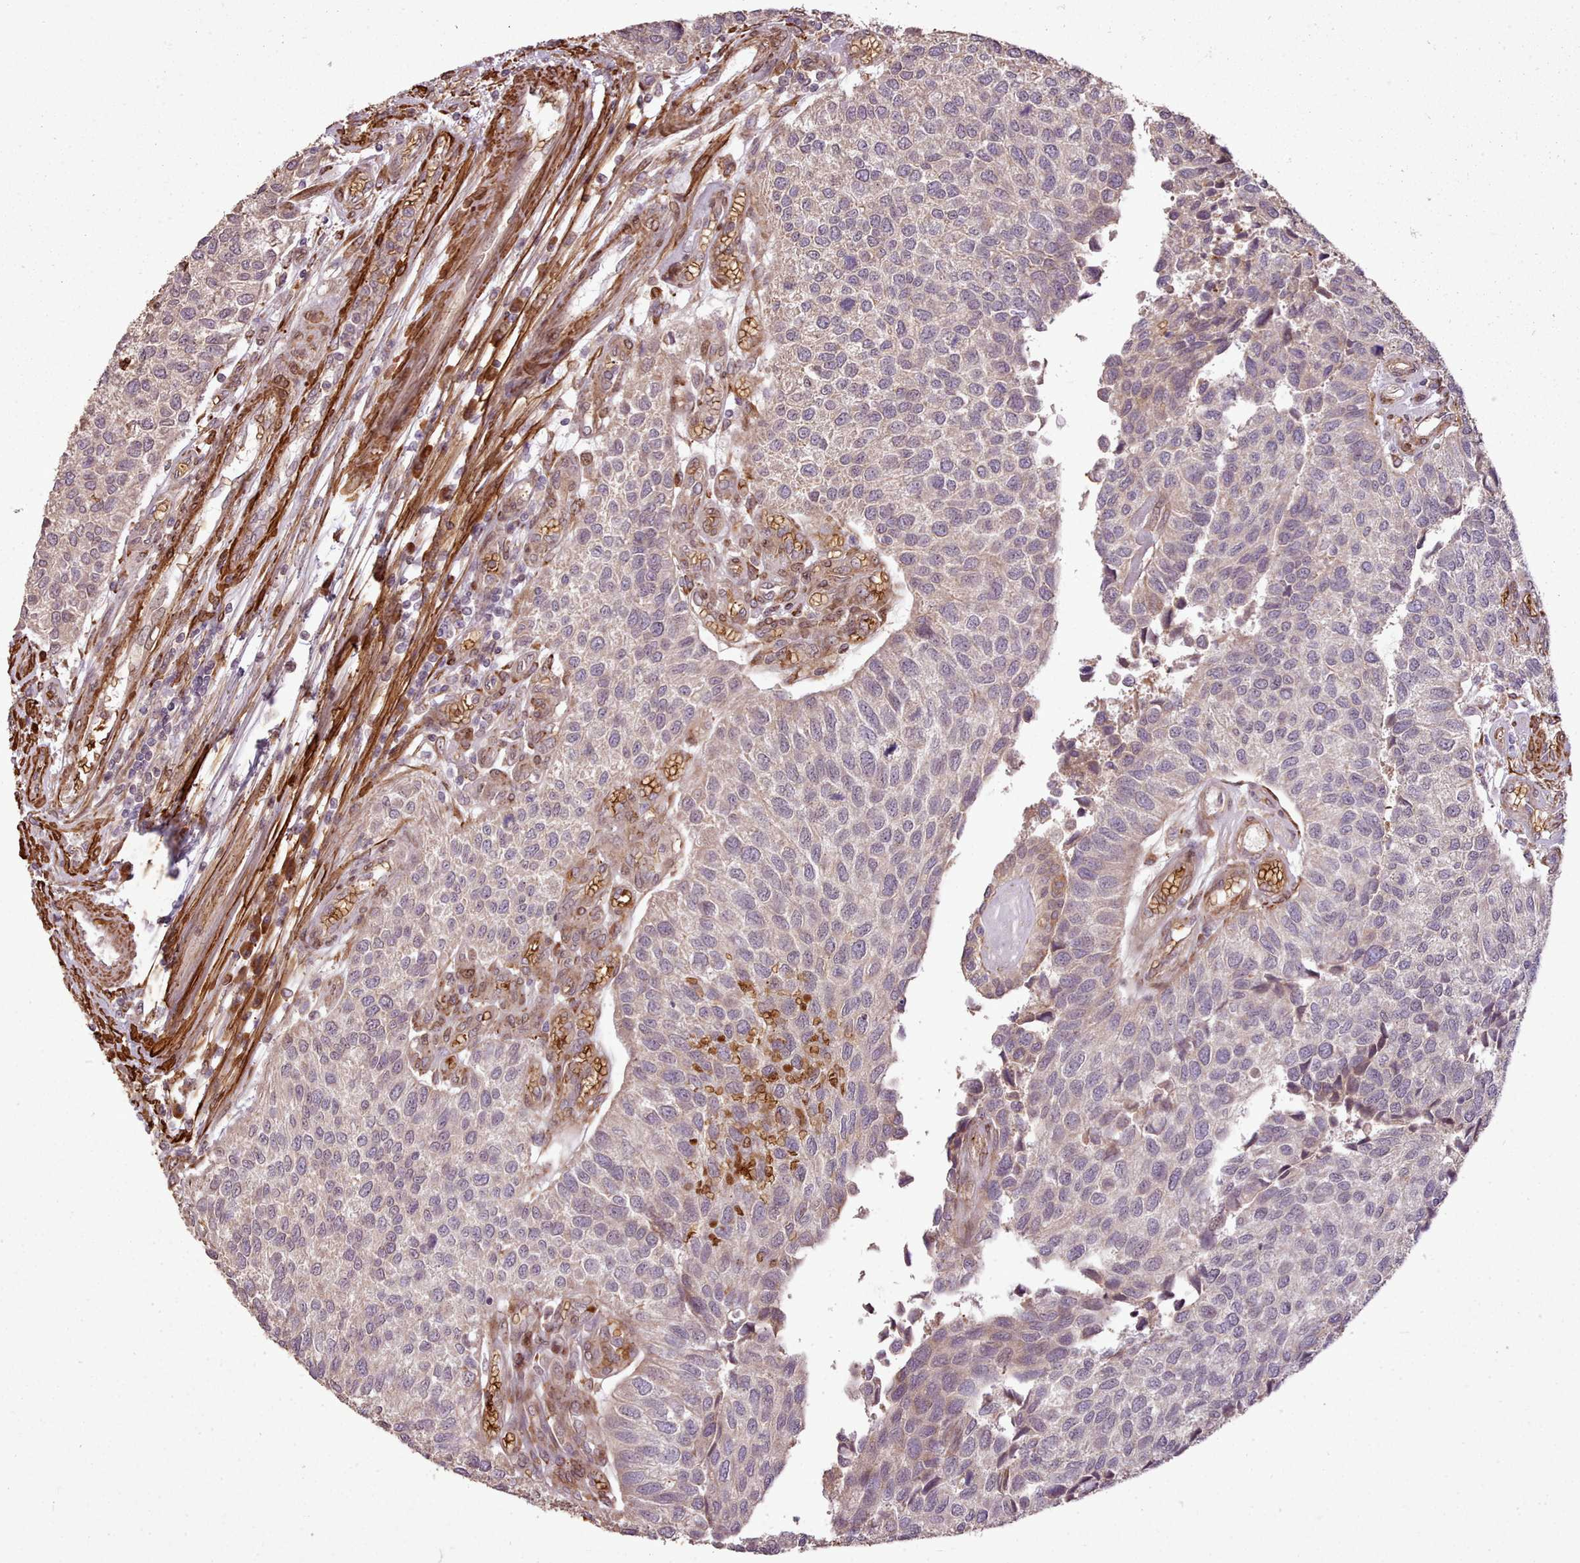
{"staining": {"intensity": "negative", "quantity": "none", "location": "none"}, "tissue": "urothelial cancer", "cell_type": "Tumor cells", "image_type": "cancer", "snomed": [{"axis": "morphology", "description": "Urothelial carcinoma, NOS"}, {"axis": "topography", "description": "Urinary bladder"}], "caption": "DAB immunohistochemical staining of human urothelial cancer shows no significant positivity in tumor cells.", "gene": "CABP1", "patient": {"sex": "male", "age": 55}}